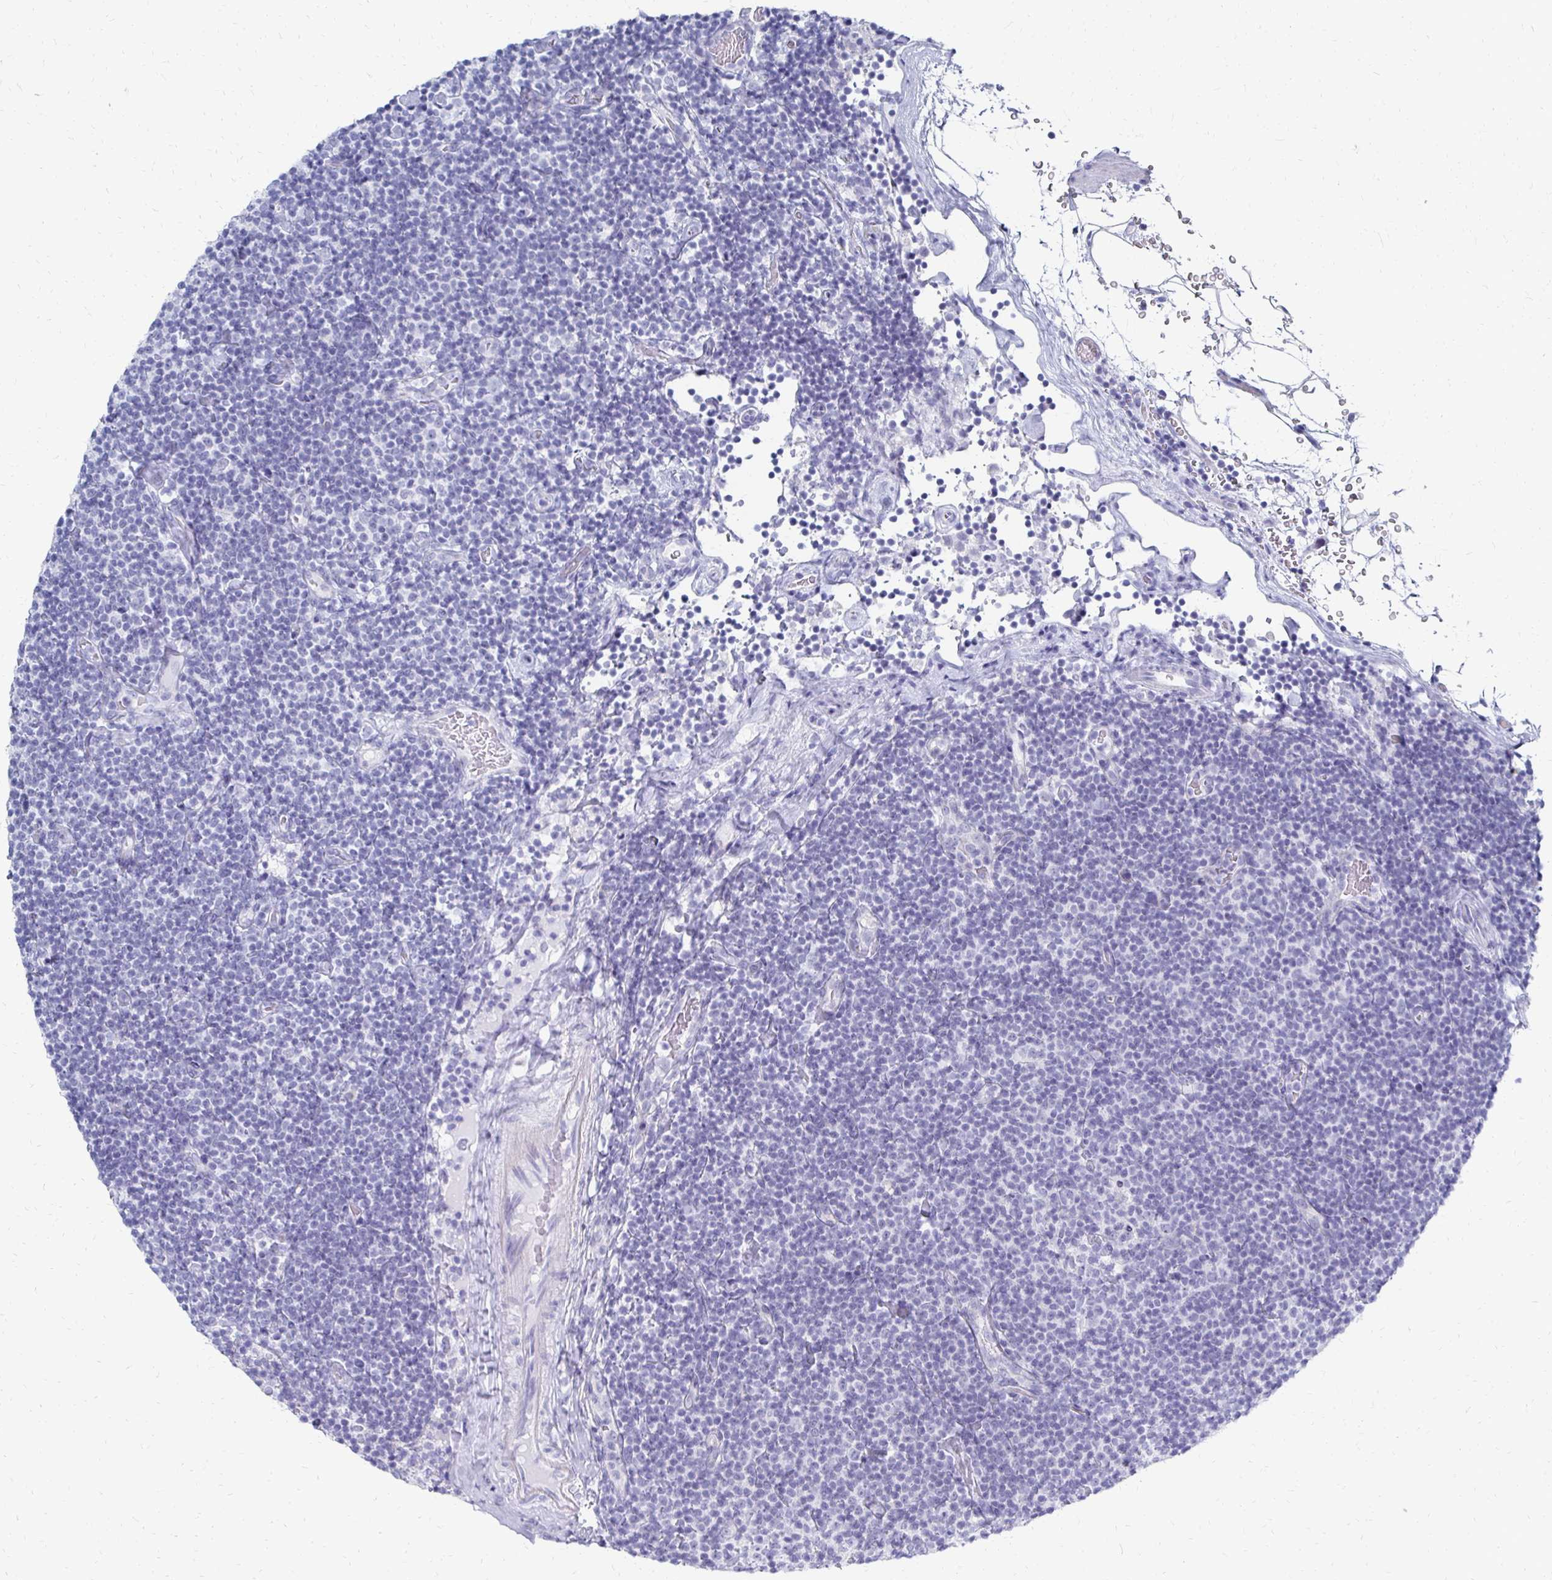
{"staining": {"intensity": "negative", "quantity": "none", "location": "none"}, "tissue": "lymphoma", "cell_type": "Tumor cells", "image_type": "cancer", "snomed": [{"axis": "morphology", "description": "Malignant lymphoma, non-Hodgkin's type, Low grade"}, {"axis": "topography", "description": "Lymph node"}], "caption": "Image shows no significant protein positivity in tumor cells of lymphoma.", "gene": "SYCP3", "patient": {"sex": "male", "age": 81}}